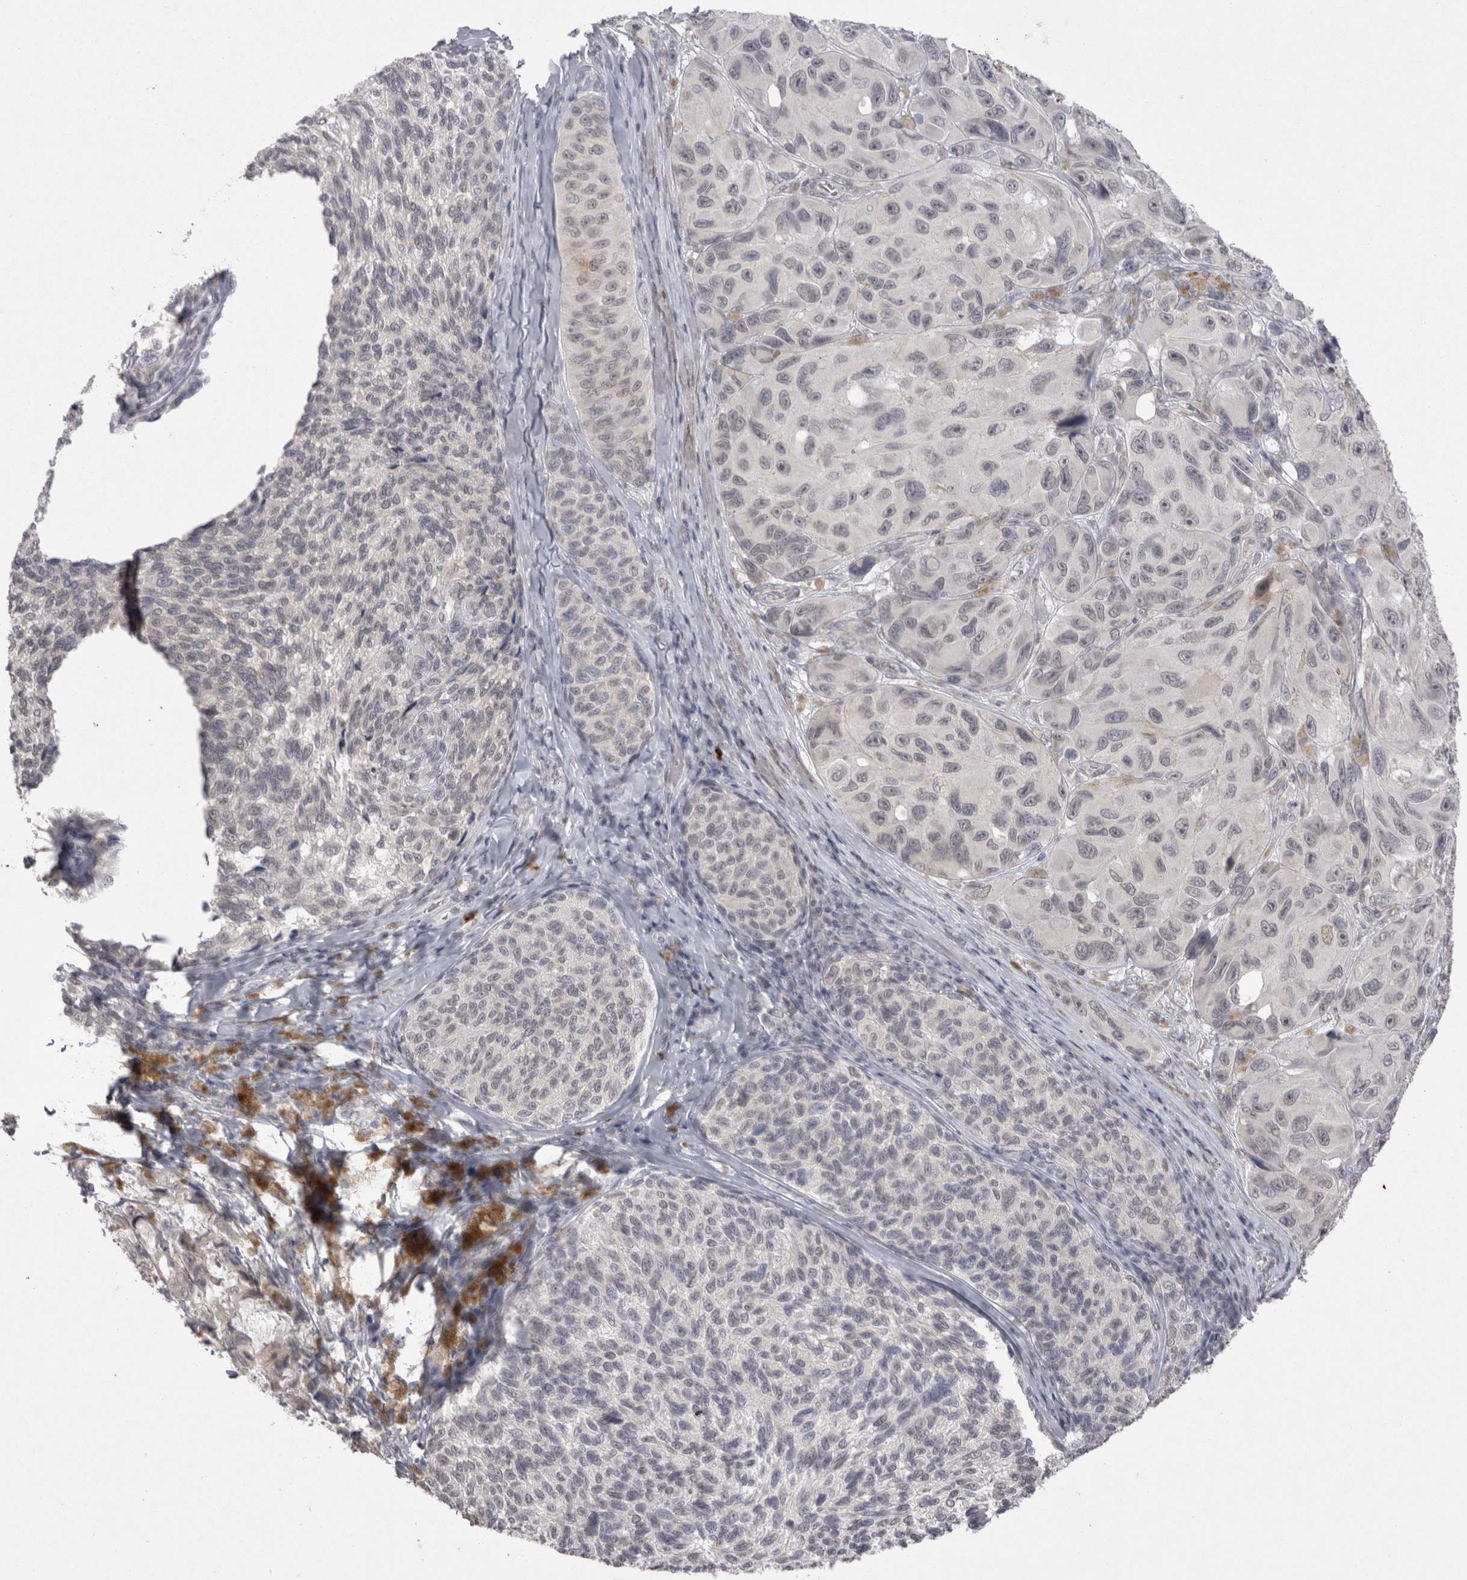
{"staining": {"intensity": "negative", "quantity": "none", "location": "none"}, "tissue": "melanoma", "cell_type": "Tumor cells", "image_type": "cancer", "snomed": [{"axis": "morphology", "description": "Malignant melanoma, NOS"}, {"axis": "topography", "description": "Skin"}], "caption": "Immunohistochemical staining of melanoma shows no significant positivity in tumor cells.", "gene": "DDX4", "patient": {"sex": "female", "age": 73}}